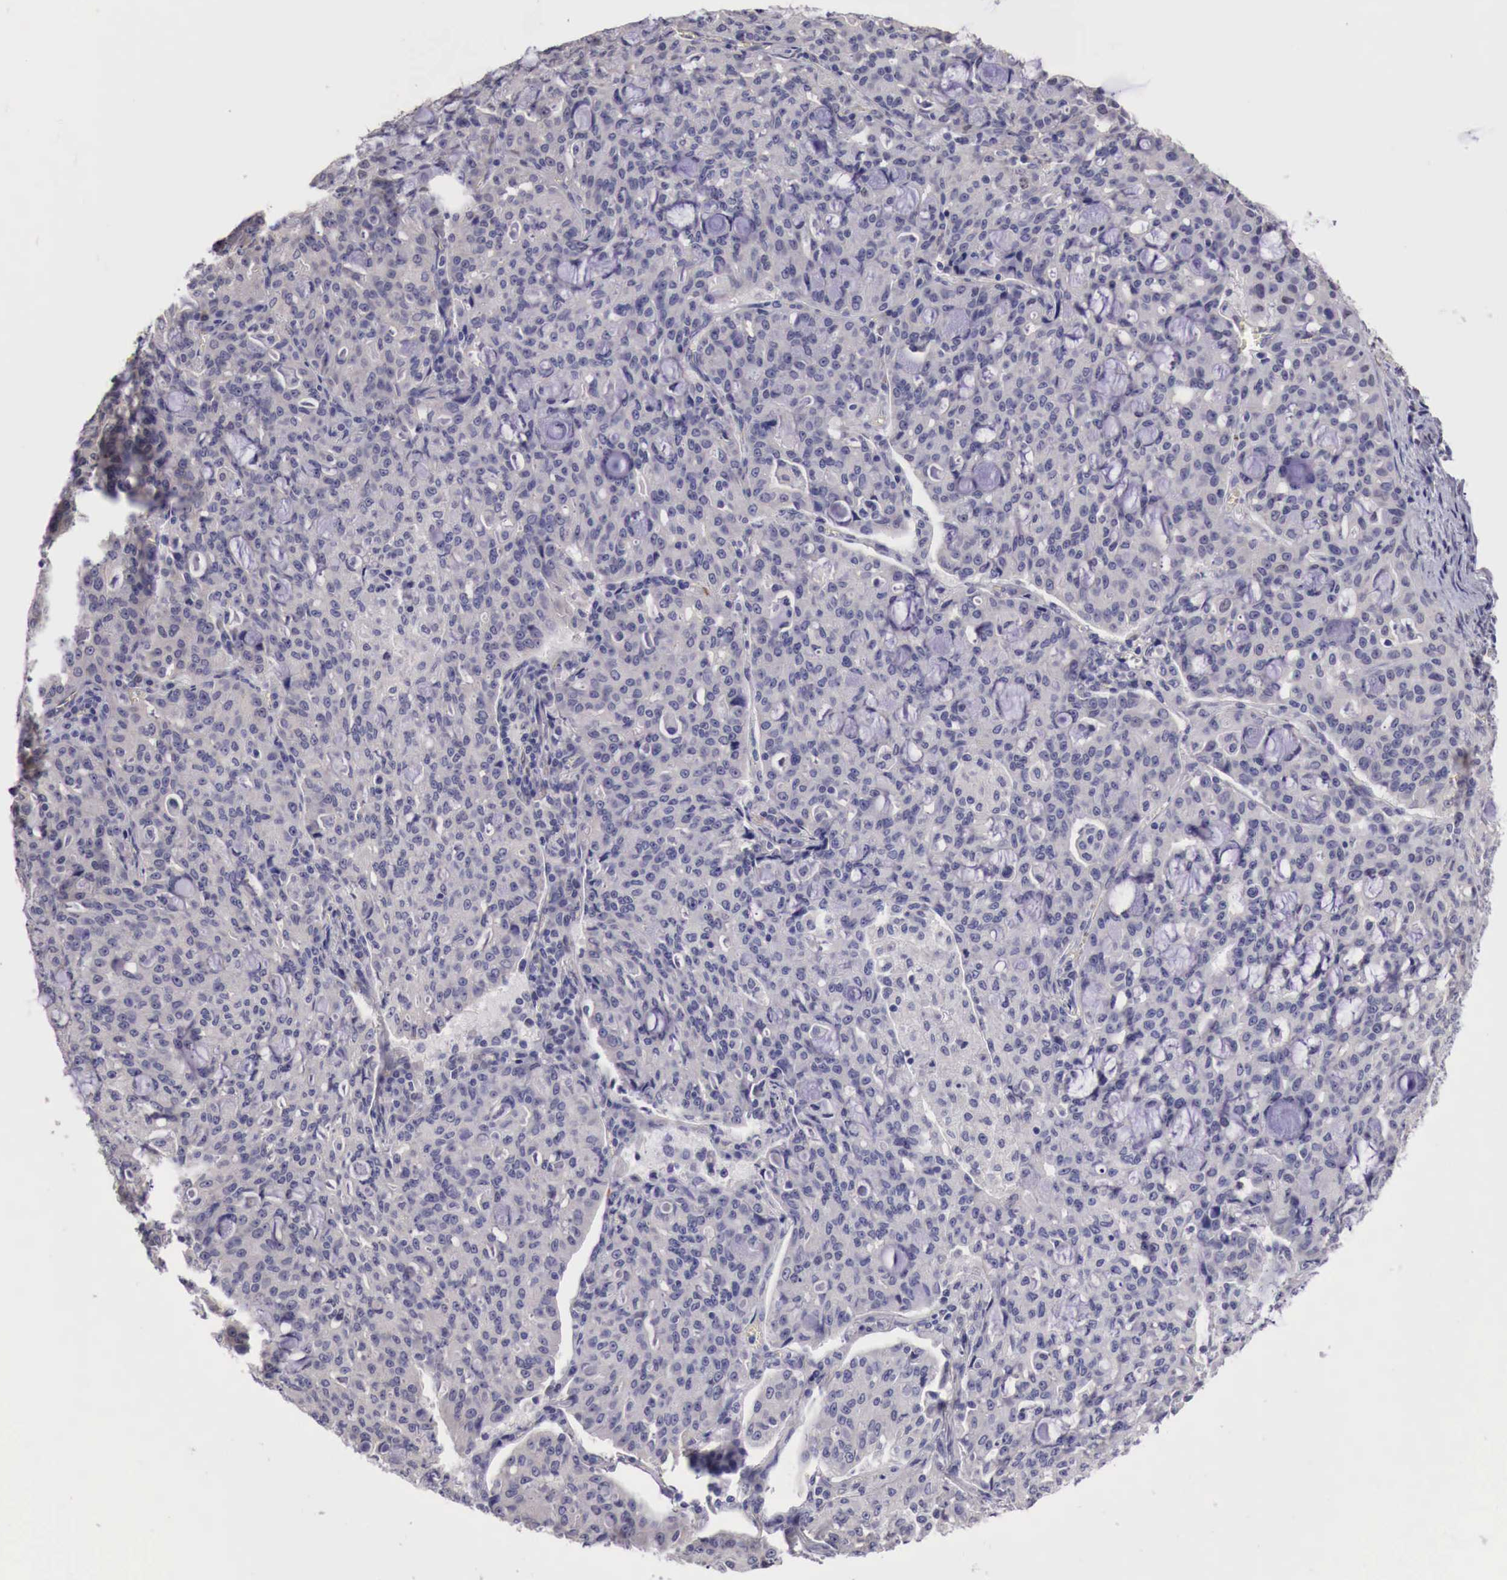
{"staining": {"intensity": "negative", "quantity": "none", "location": "none"}, "tissue": "lung cancer", "cell_type": "Tumor cells", "image_type": "cancer", "snomed": [{"axis": "morphology", "description": "Adenocarcinoma, NOS"}, {"axis": "topography", "description": "Lung"}], "caption": "Lung cancer was stained to show a protein in brown. There is no significant staining in tumor cells.", "gene": "ENOX2", "patient": {"sex": "female", "age": 44}}